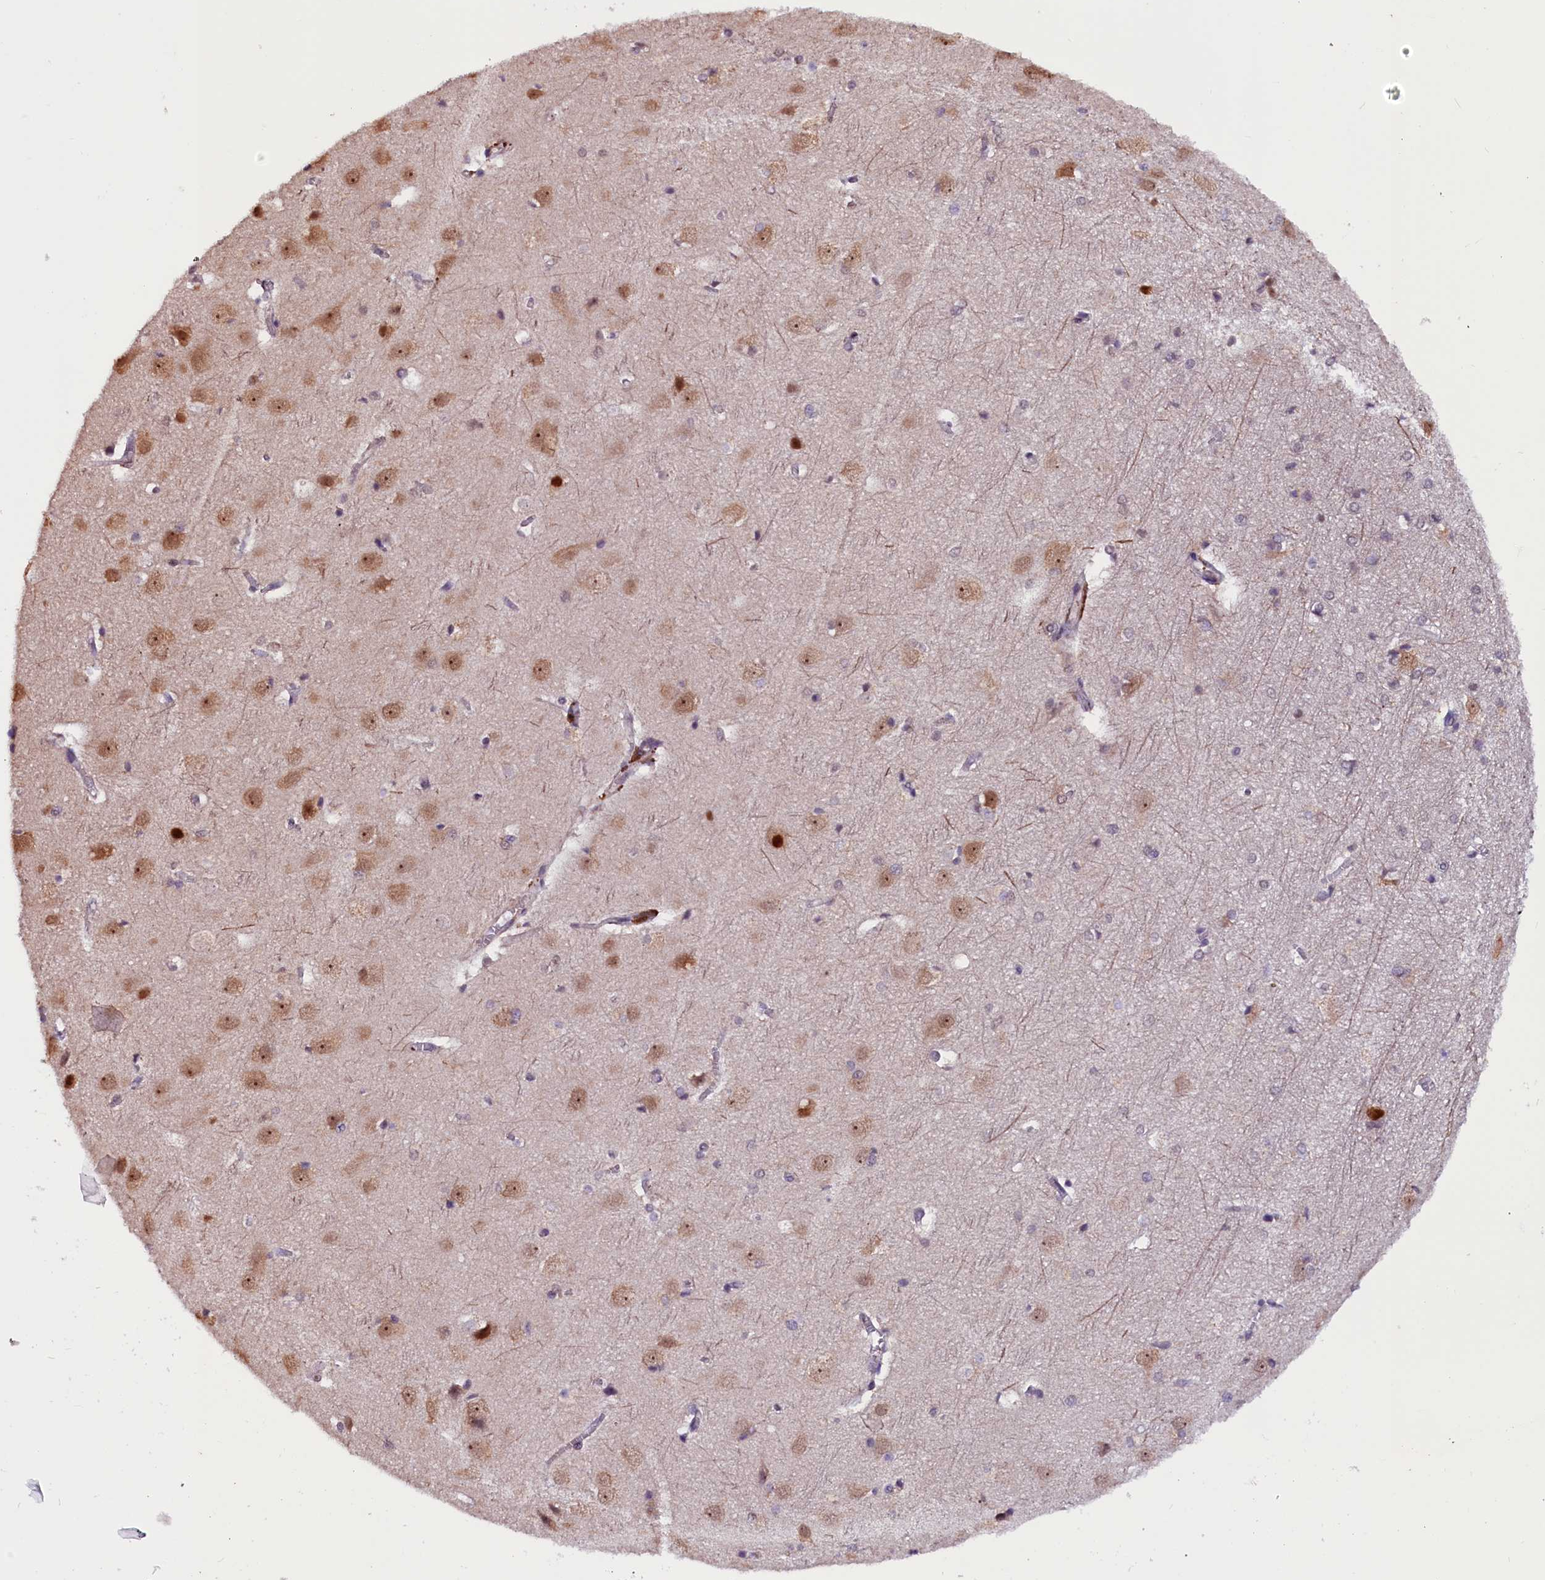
{"staining": {"intensity": "negative", "quantity": "none", "location": "none"}, "tissue": "cerebral cortex", "cell_type": "Endothelial cells", "image_type": "normal", "snomed": [{"axis": "morphology", "description": "Normal tissue, NOS"}, {"axis": "topography", "description": "Cerebral cortex"}], "caption": "Immunohistochemical staining of unremarkable human cerebral cortex shows no significant positivity in endothelial cells.", "gene": "RNMT", "patient": {"sex": "male", "age": 54}}